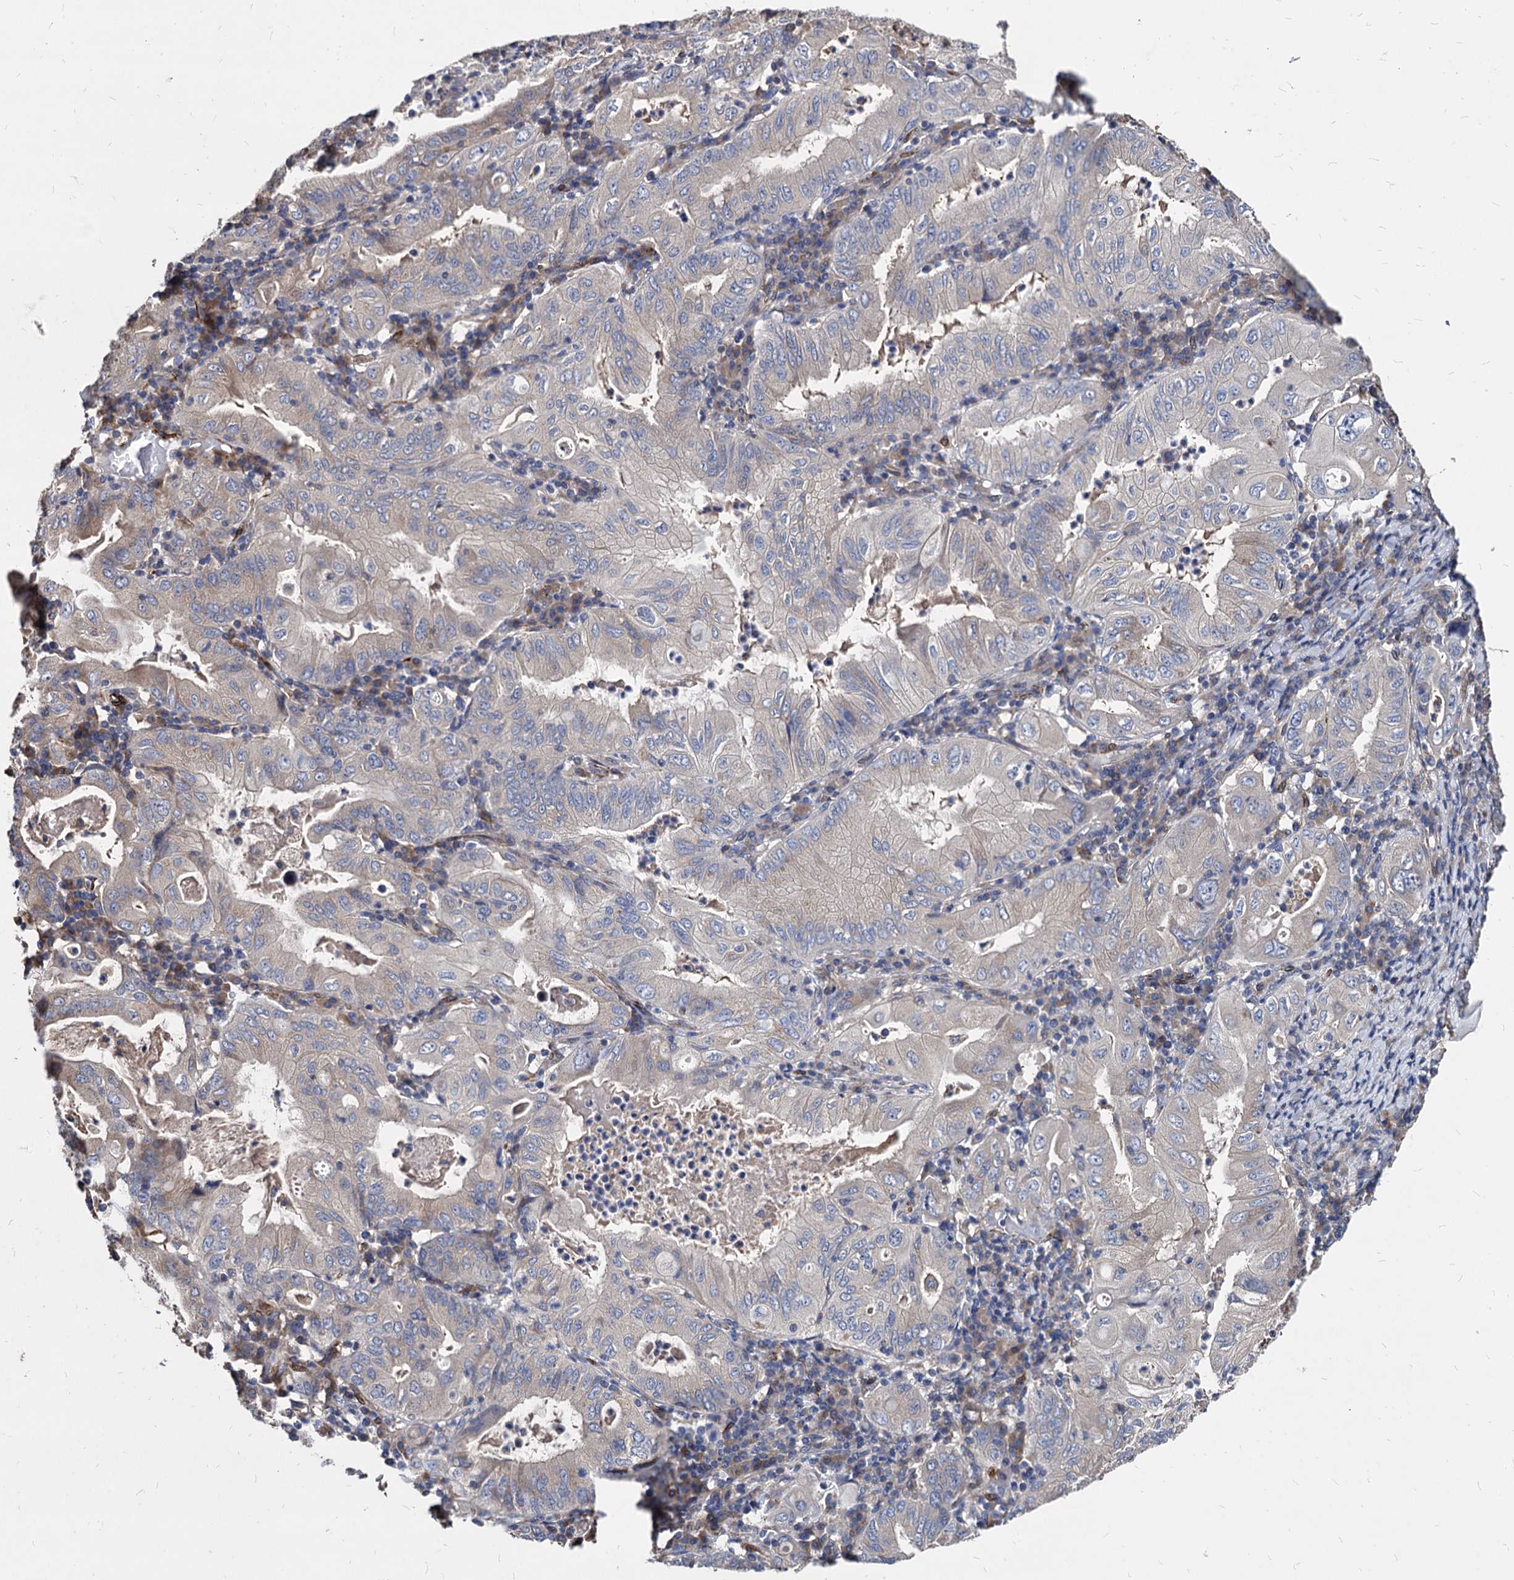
{"staining": {"intensity": "weak", "quantity": "25%-75%", "location": "cytoplasmic/membranous"}, "tissue": "stomach cancer", "cell_type": "Tumor cells", "image_type": "cancer", "snomed": [{"axis": "morphology", "description": "Normal tissue, NOS"}, {"axis": "morphology", "description": "Adenocarcinoma, NOS"}, {"axis": "topography", "description": "Esophagus"}, {"axis": "topography", "description": "Stomach, upper"}, {"axis": "topography", "description": "Peripheral nerve tissue"}], "caption": "The image displays a brown stain indicating the presence of a protein in the cytoplasmic/membranous of tumor cells in adenocarcinoma (stomach). (DAB (3,3'-diaminobenzidine) IHC, brown staining for protein, blue staining for nuclei).", "gene": "WDR11", "patient": {"sex": "male", "age": 62}}